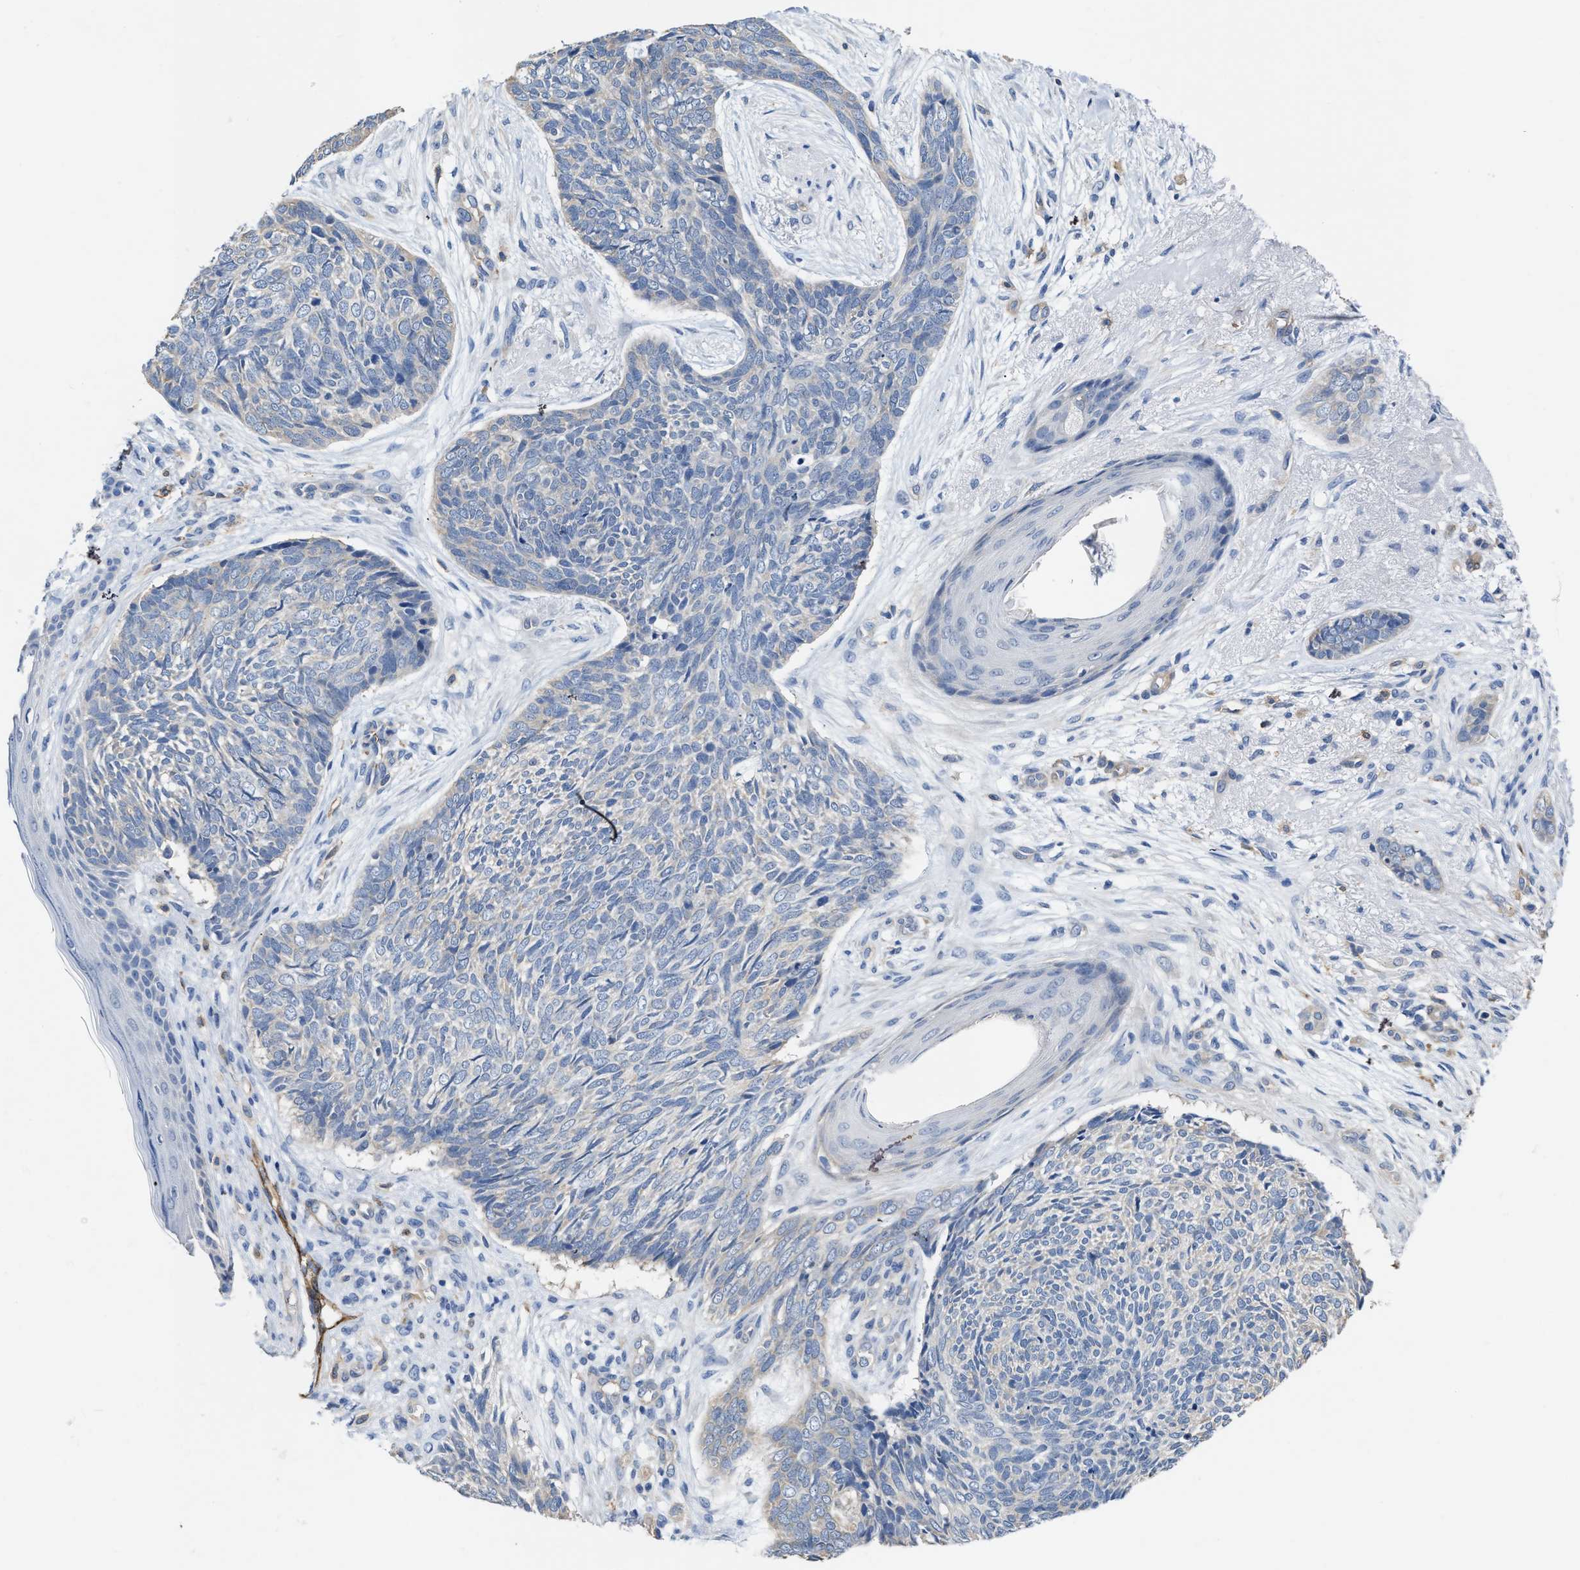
{"staining": {"intensity": "negative", "quantity": "none", "location": "none"}, "tissue": "skin cancer", "cell_type": "Tumor cells", "image_type": "cancer", "snomed": [{"axis": "morphology", "description": "Basal cell carcinoma"}, {"axis": "topography", "description": "Skin"}], "caption": "The IHC micrograph has no significant expression in tumor cells of skin basal cell carcinoma tissue. (Stains: DAB immunohistochemistry (IHC) with hematoxylin counter stain, Microscopy: brightfield microscopy at high magnification).", "gene": "C22orf42", "patient": {"sex": "female", "age": 84}}